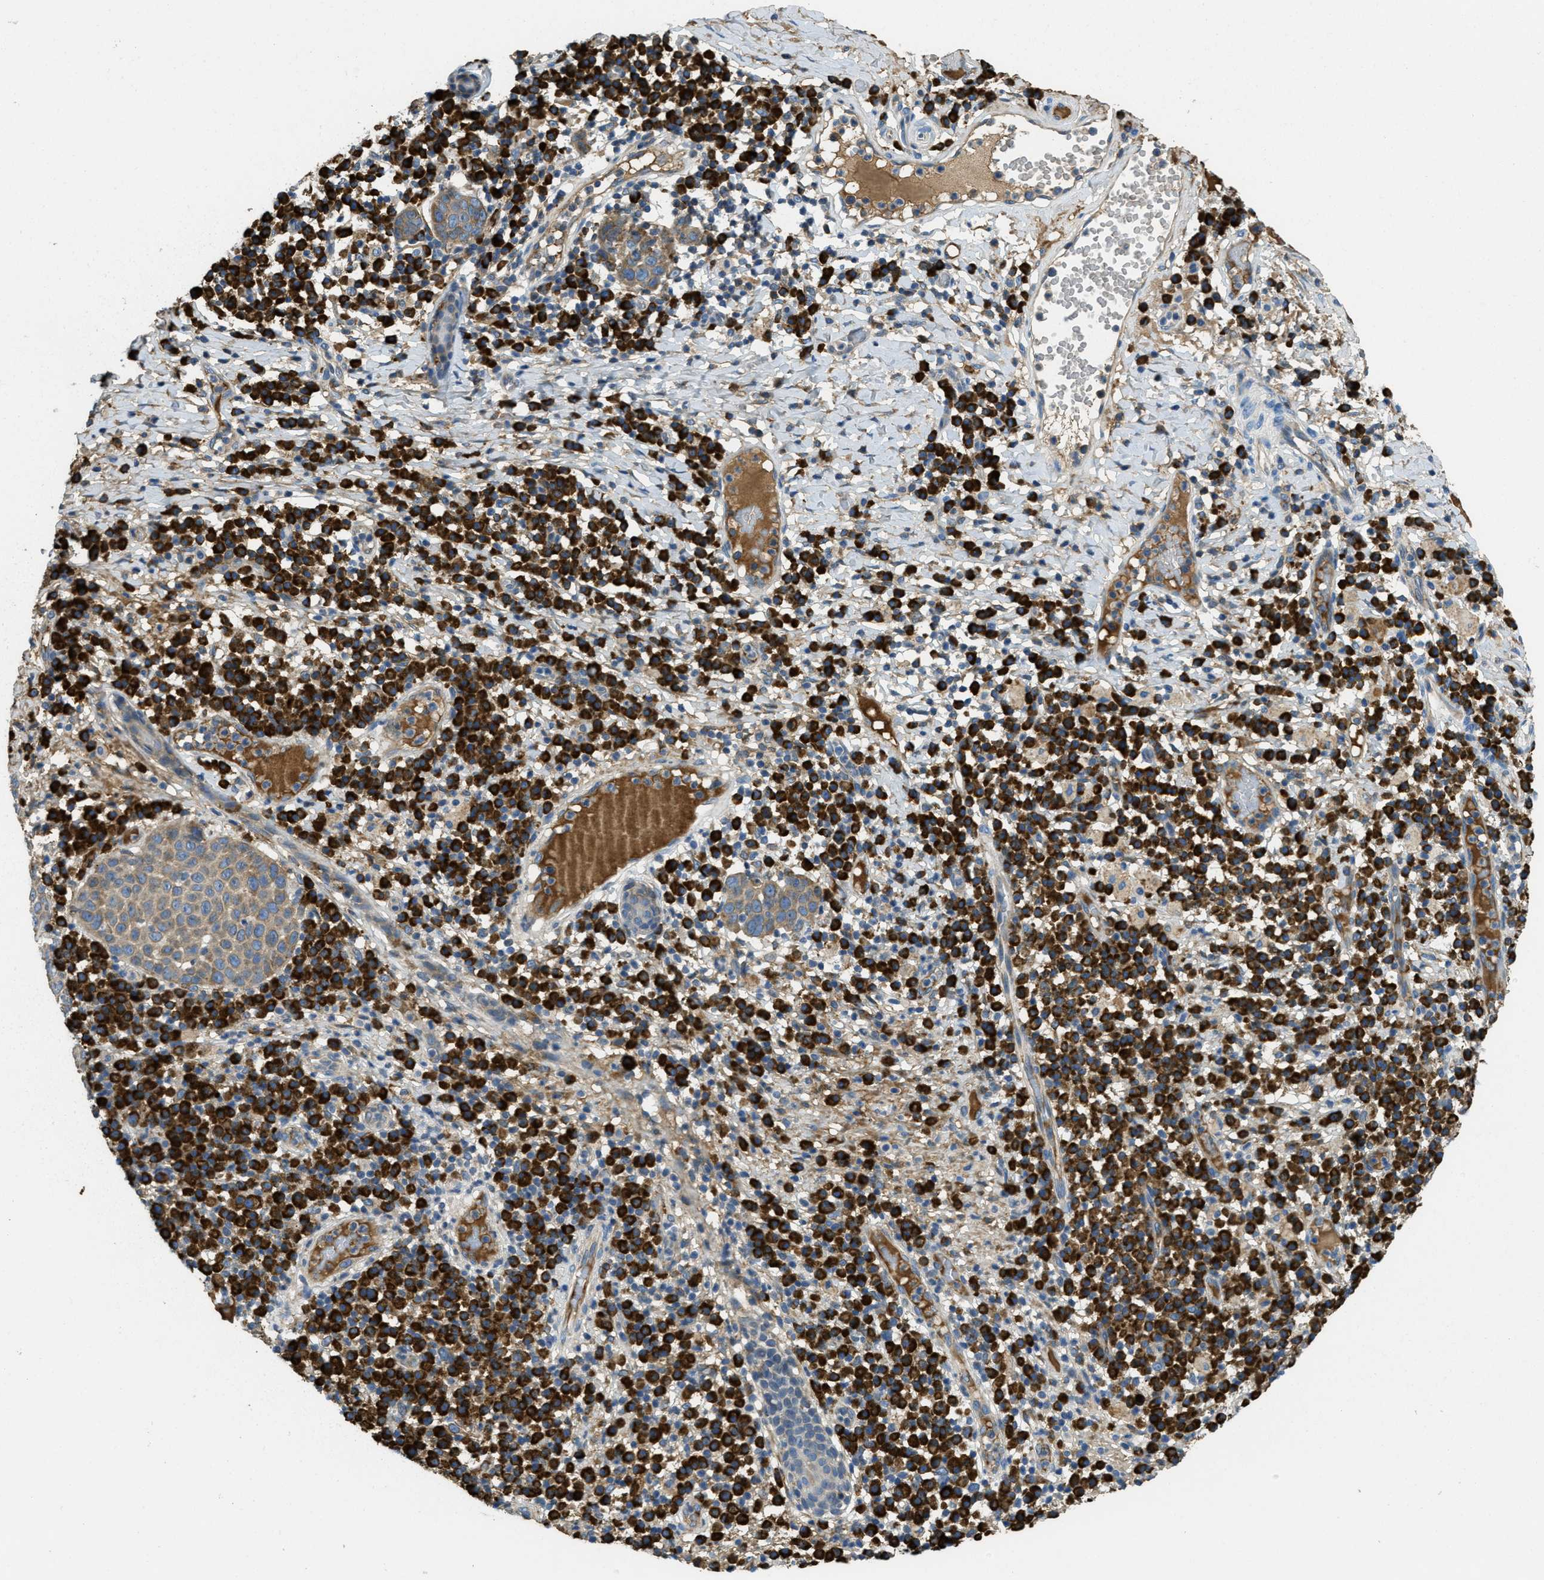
{"staining": {"intensity": "weak", "quantity": ">75%", "location": "cytoplasmic/membranous"}, "tissue": "skin cancer", "cell_type": "Tumor cells", "image_type": "cancer", "snomed": [{"axis": "morphology", "description": "Squamous cell carcinoma in situ, NOS"}, {"axis": "morphology", "description": "Squamous cell carcinoma, NOS"}, {"axis": "topography", "description": "Skin"}], "caption": "The histopathology image displays a brown stain indicating the presence of a protein in the cytoplasmic/membranous of tumor cells in skin squamous cell carcinoma.", "gene": "SSR1", "patient": {"sex": "male", "age": 93}}